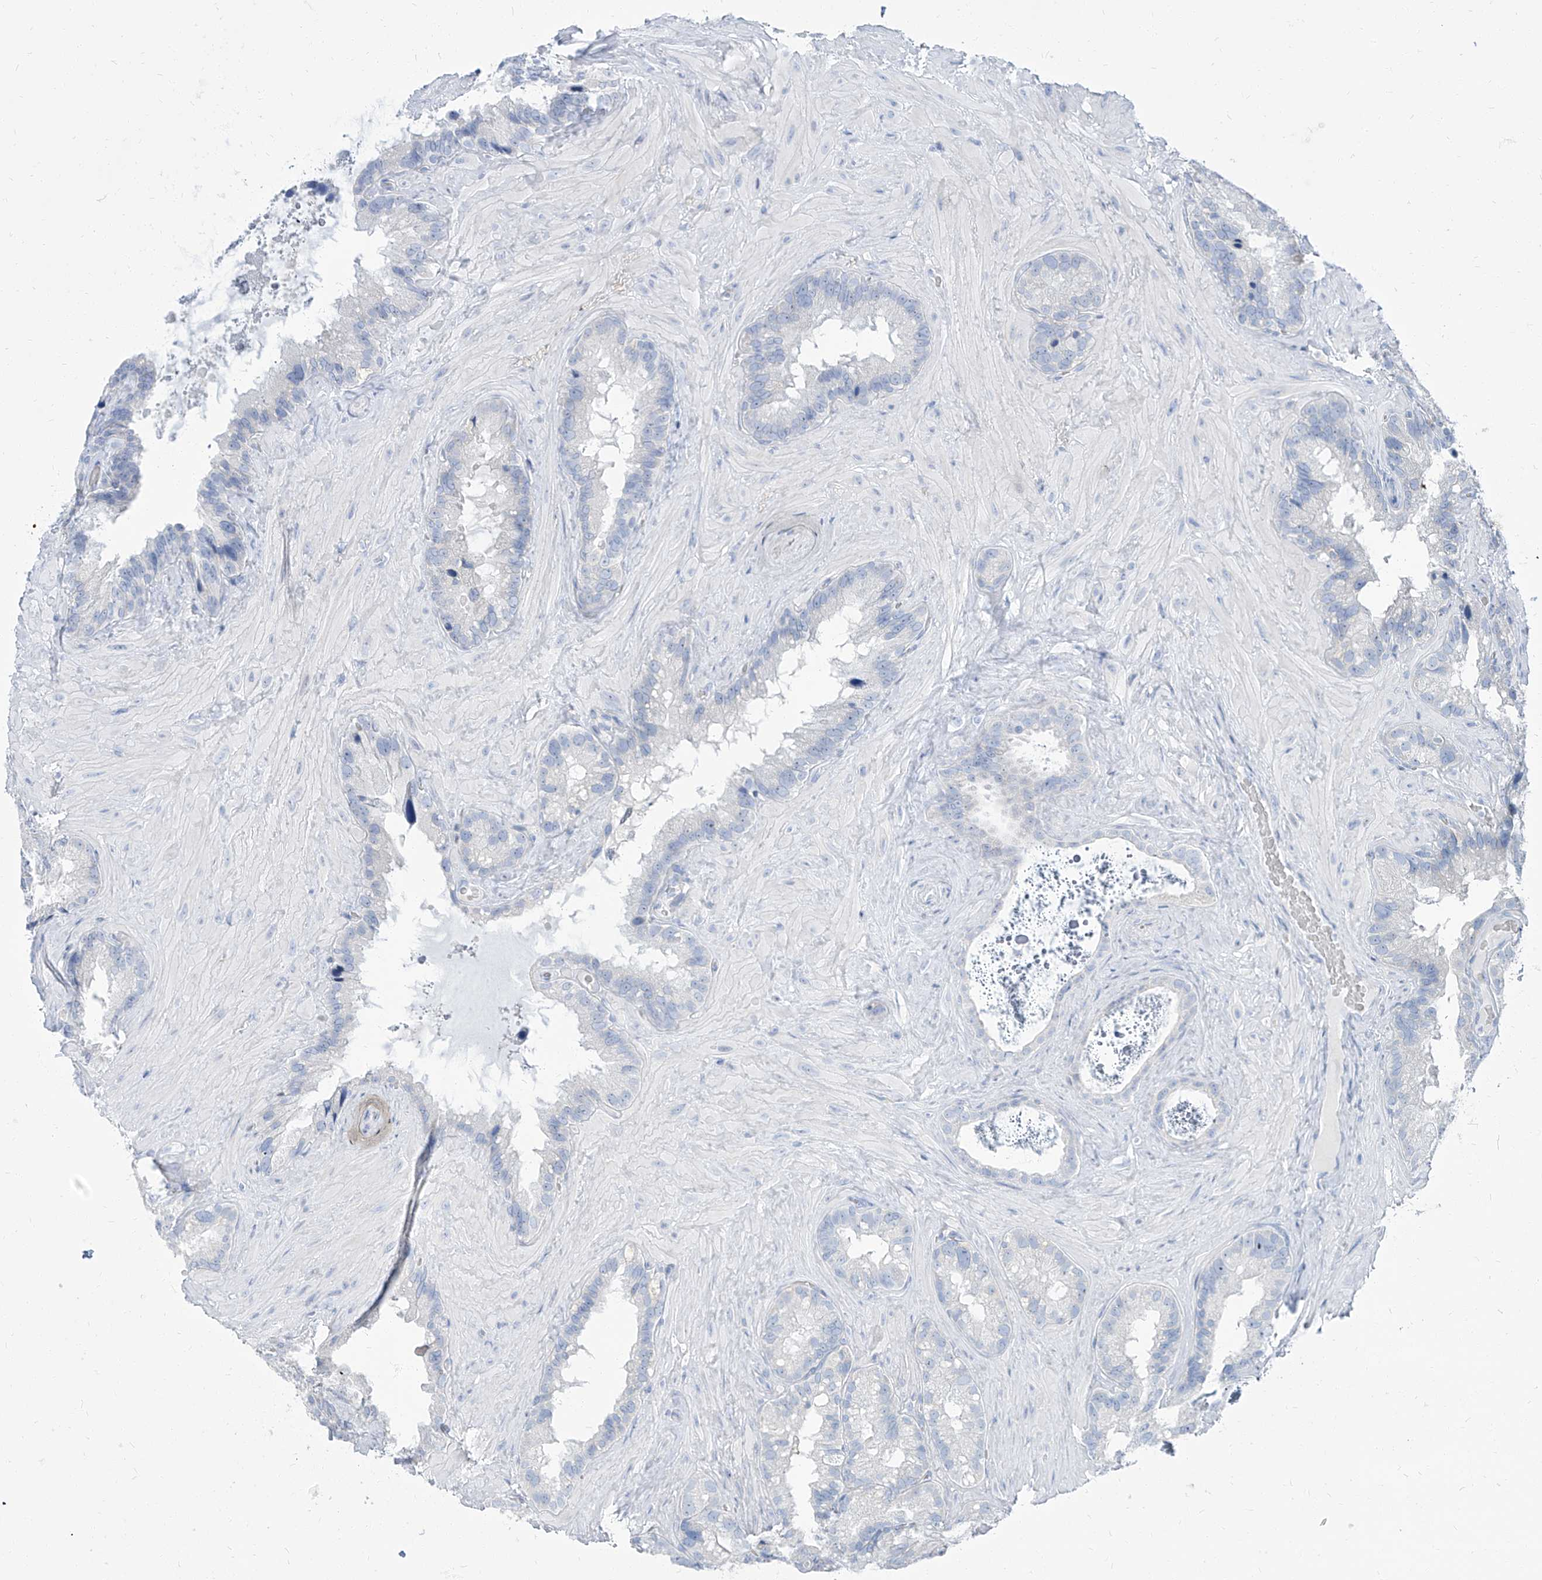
{"staining": {"intensity": "negative", "quantity": "none", "location": "none"}, "tissue": "seminal vesicle", "cell_type": "Glandular cells", "image_type": "normal", "snomed": [{"axis": "morphology", "description": "Normal tissue, NOS"}, {"axis": "topography", "description": "Prostate"}, {"axis": "topography", "description": "Seminal veicle"}], "caption": "Photomicrograph shows no protein expression in glandular cells of normal seminal vesicle.", "gene": "TXLNB", "patient": {"sex": "male", "age": 68}}